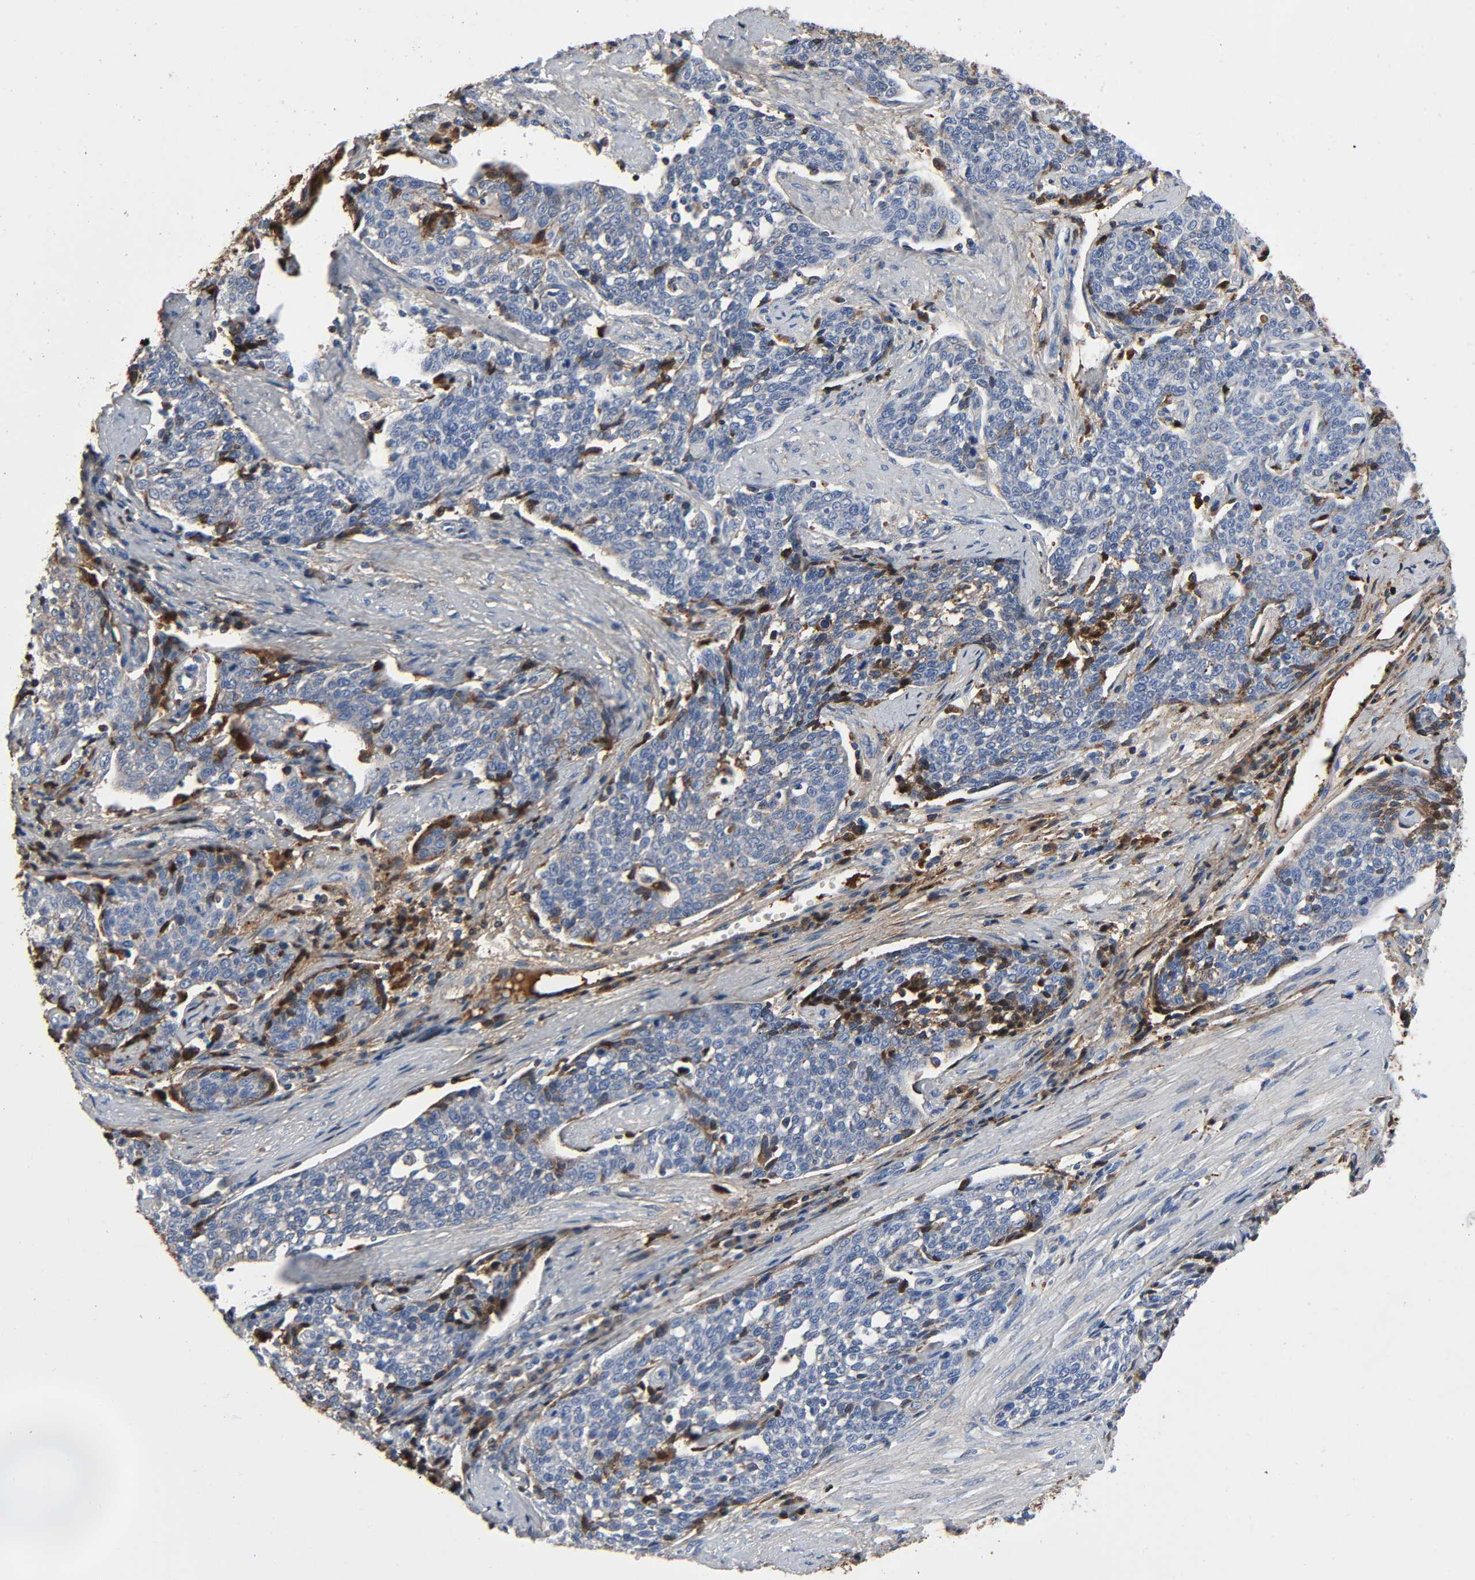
{"staining": {"intensity": "moderate", "quantity": "25%-75%", "location": "cytoplasmic/membranous"}, "tissue": "cervical cancer", "cell_type": "Tumor cells", "image_type": "cancer", "snomed": [{"axis": "morphology", "description": "Squamous cell carcinoma, NOS"}, {"axis": "topography", "description": "Cervix"}], "caption": "Cervical squamous cell carcinoma tissue reveals moderate cytoplasmic/membranous staining in approximately 25%-75% of tumor cells, visualized by immunohistochemistry. The protein of interest is shown in brown color, while the nuclei are stained blue.", "gene": "C3", "patient": {"sex": "female", "age": 34}}